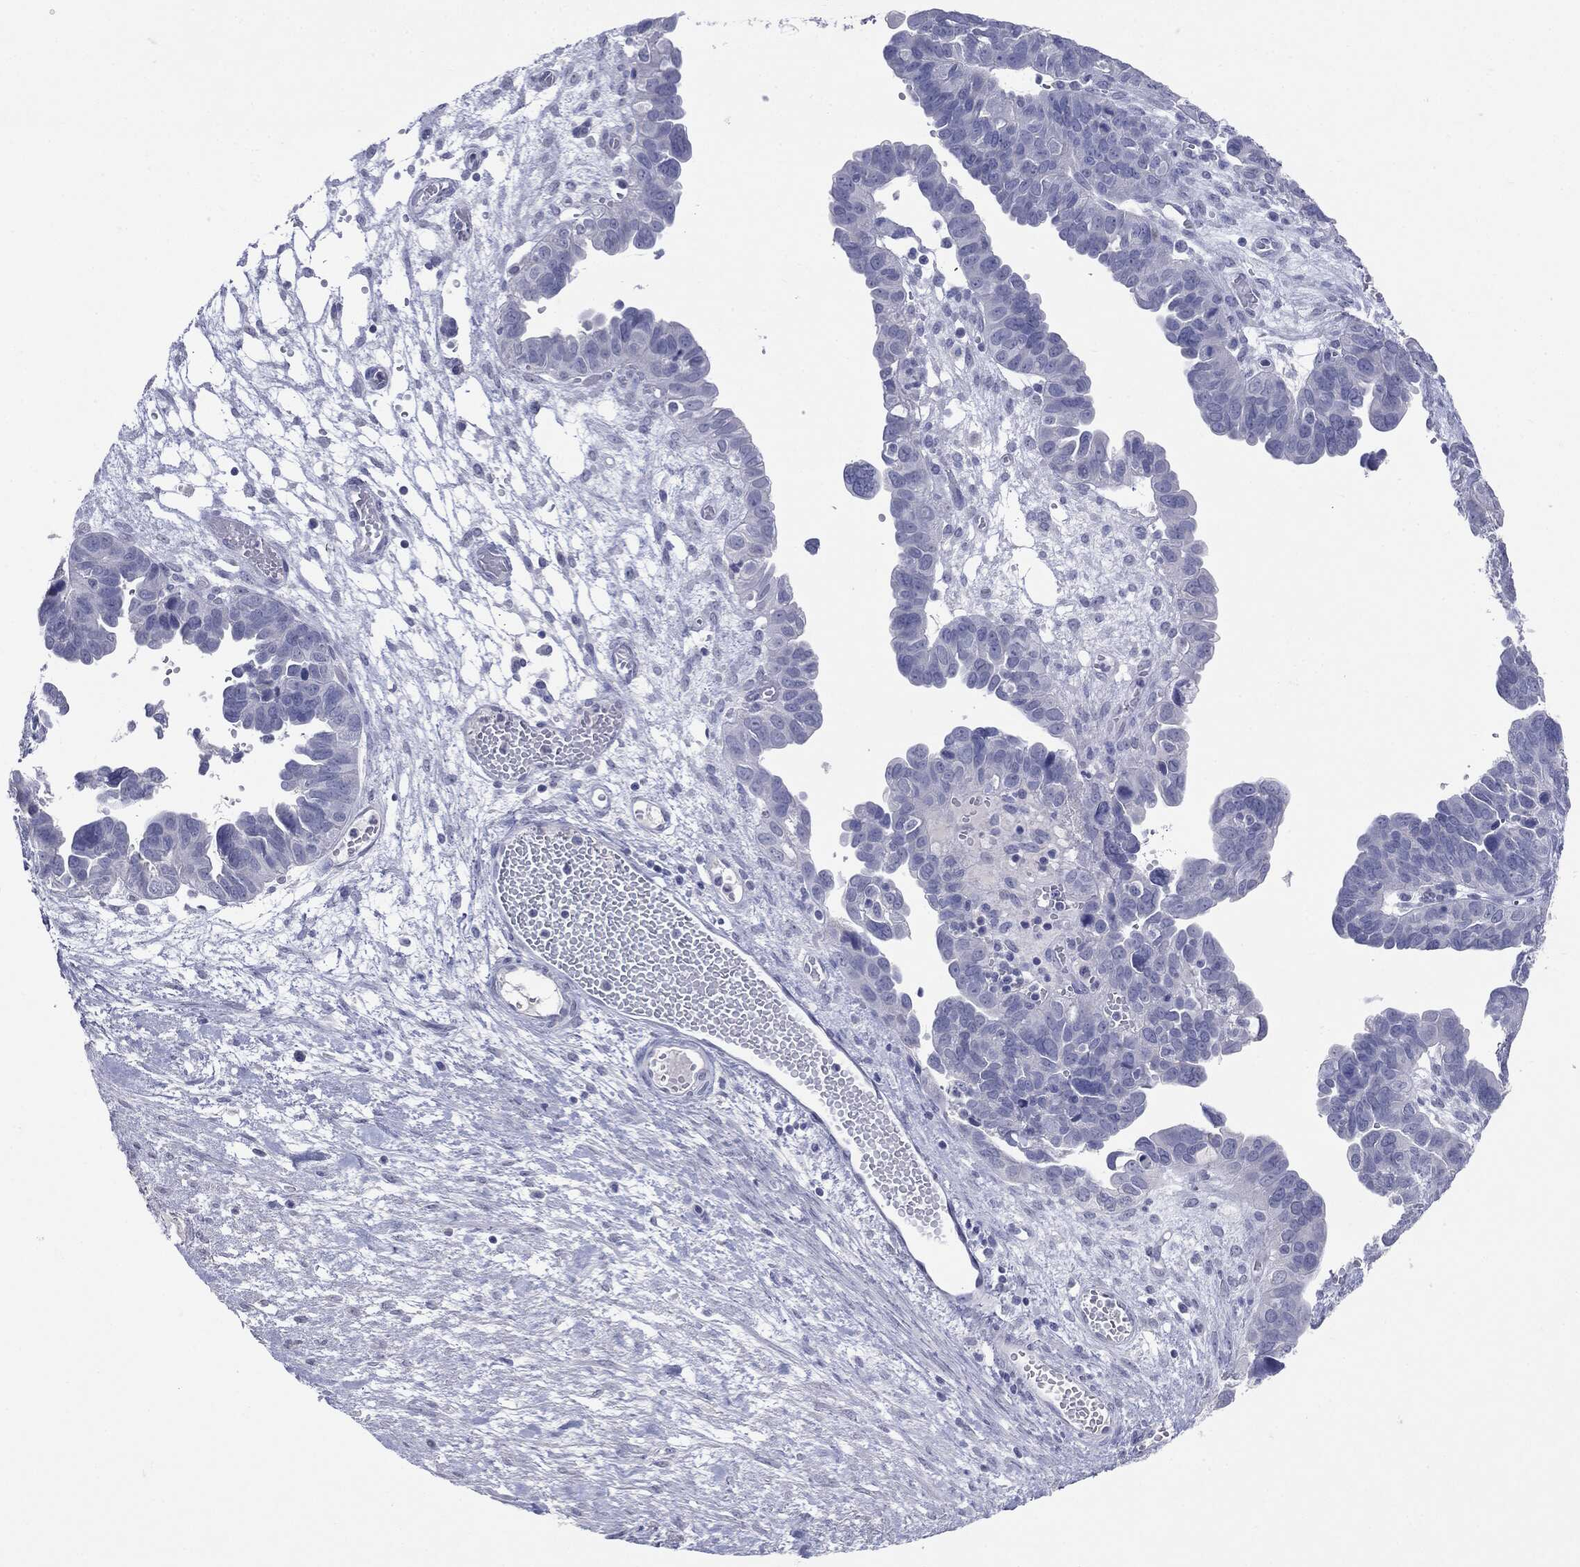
{"staining": {"intensity": "negative", "quantity": "none", "location": "none"}, "tissue": "ovarian cancer", "cell_type": "Tumor cells", "image_type": "cancer", "snomed": [{"axis": "morphology", "description": "Cystadenocarcinoma, serous, NOS"}, {"axis": "topography", "description": "Ovary"}], "caption": "Tumor cells are negative for protein expression in human ovarian cancer.", "gene": "TSHB", "patient": {"sex": "female", "age": 64}}